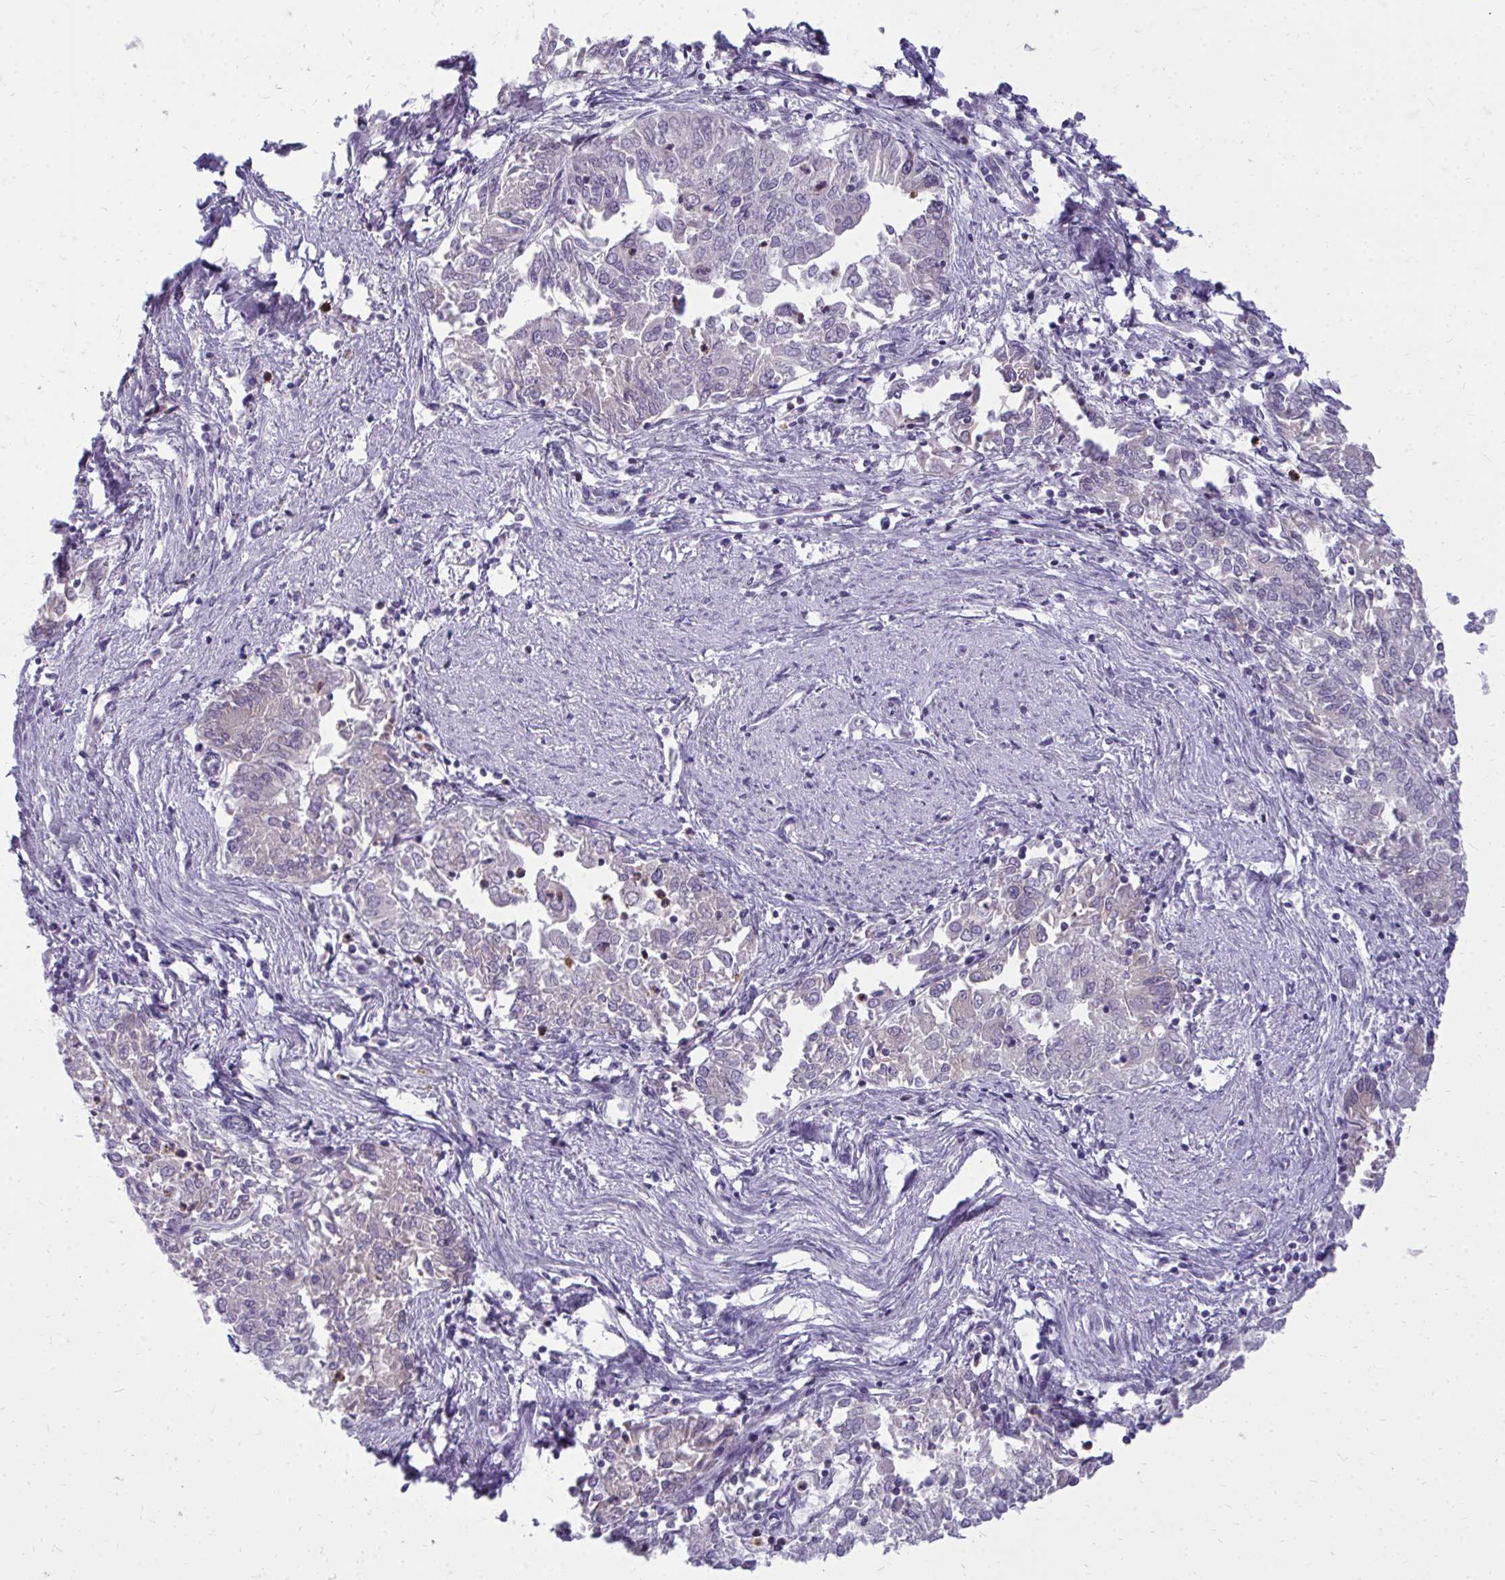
{"staining": {"intensity": "negative", "quantity": "none", "location": "none"}, "tissue": "endometrial cancer", "cell_type": "Tumor cells", "image_type": "cancer", "snomed": [{"axis": "morphology", "description": "Adenocarcinoma, NOS"}, {"axis": "topography", "description": "Endometrium"}], "caption": "A high-resolution image shows immunohistochemistry (IHC) staining of endometrial adenocarcinoma, which reveals no significant positivity in tumor cells. (Brightfield microscopy of DAB immunohistochemistry (IHC) at high magnification).", "gene": "ACSL5", "patient": {"sex": "female", "age": 57}}